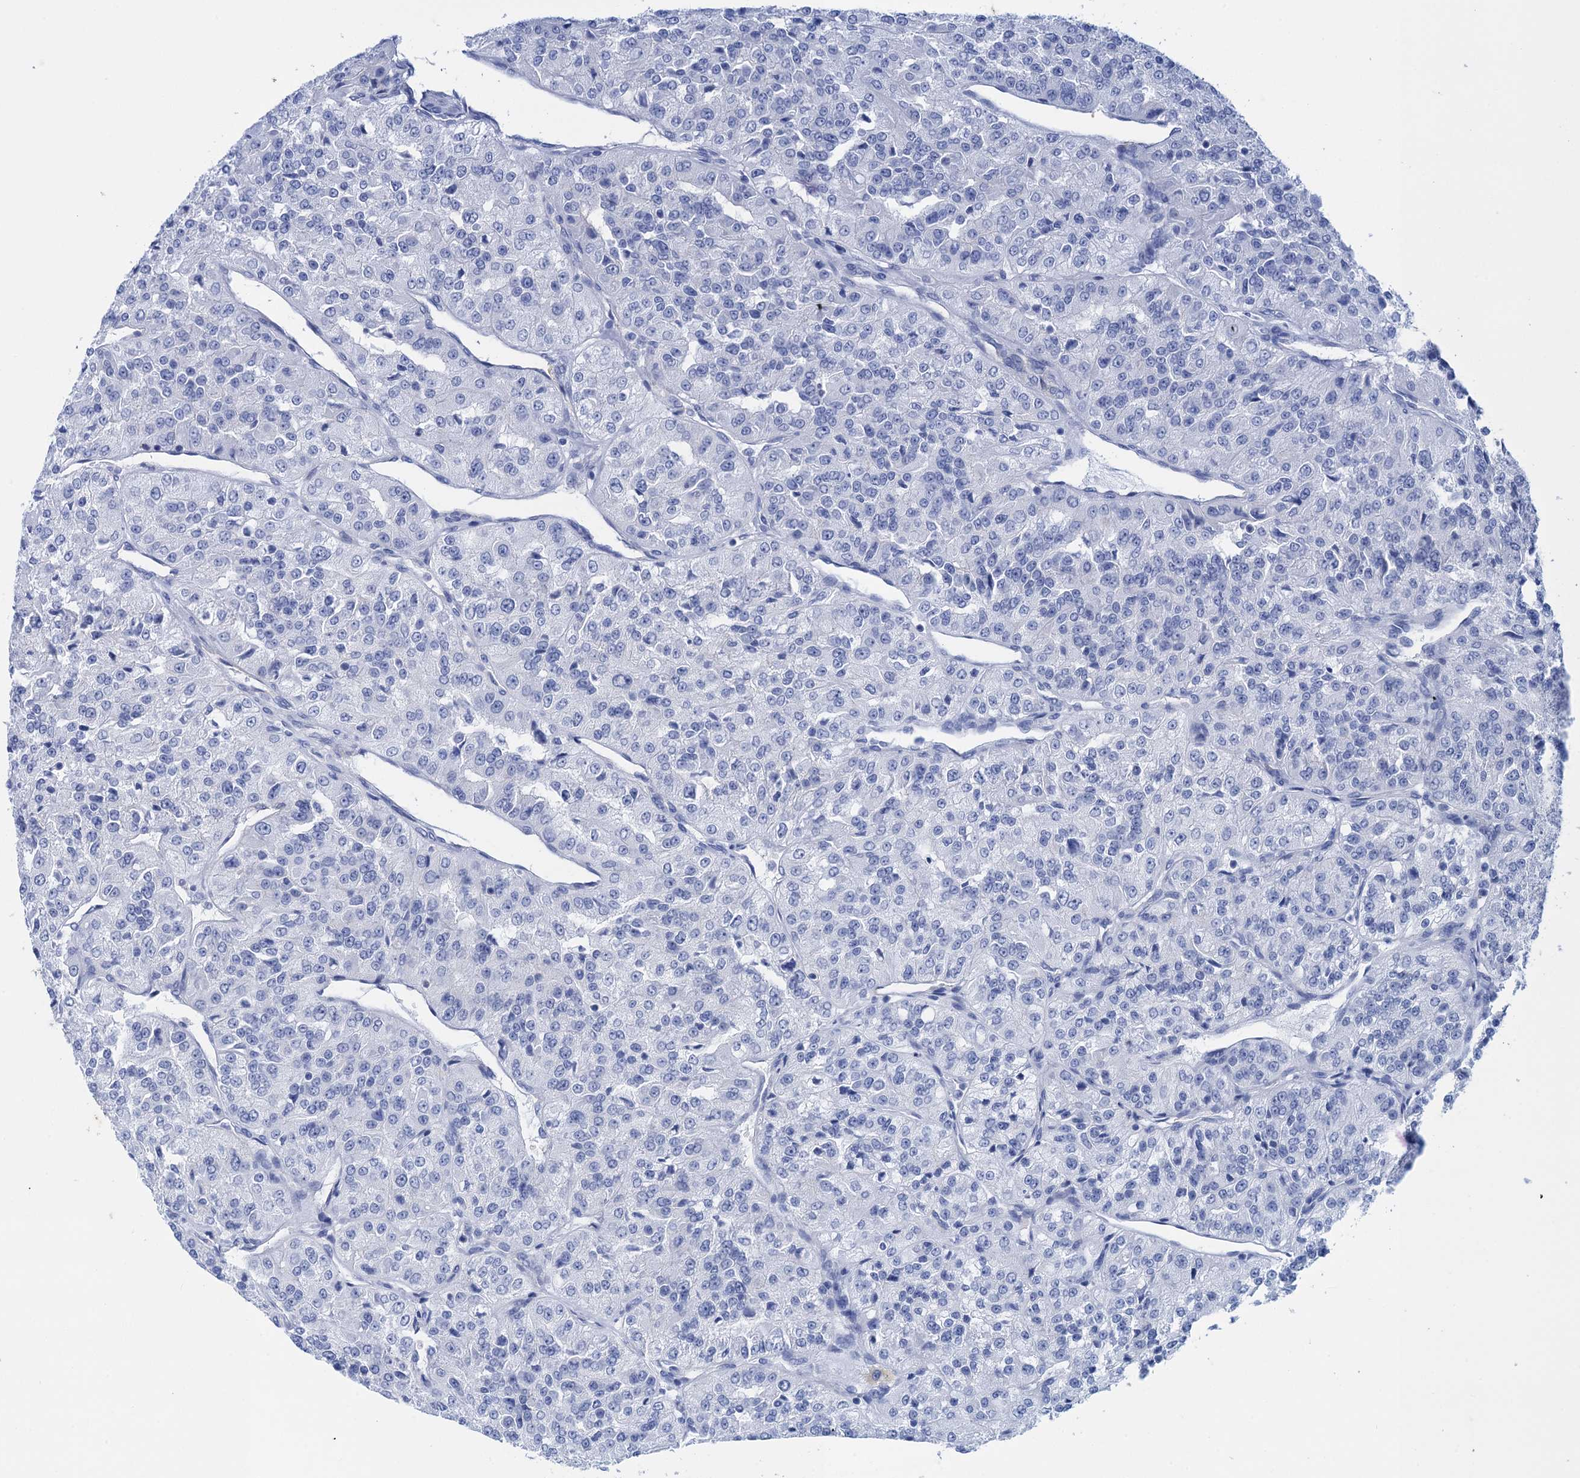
{"staining": {"intensity": "negative", "quantity": "none", "location": "none"}, "tissue": "renal cancer", "cell_type": "Tumor cells", "image_type": "cancer", "snomed": [{"axis": "morphology", "description": "Adenocarcinoma, NOS"}, {"axis": "topography", "description": "Kidney"}], "caption": "This is a histopathology image of IHC staining of renal cancer, which shows no staining in tumor cells.", "gene": "CALML5", "patient": {"sex": "female", "age": 63}}